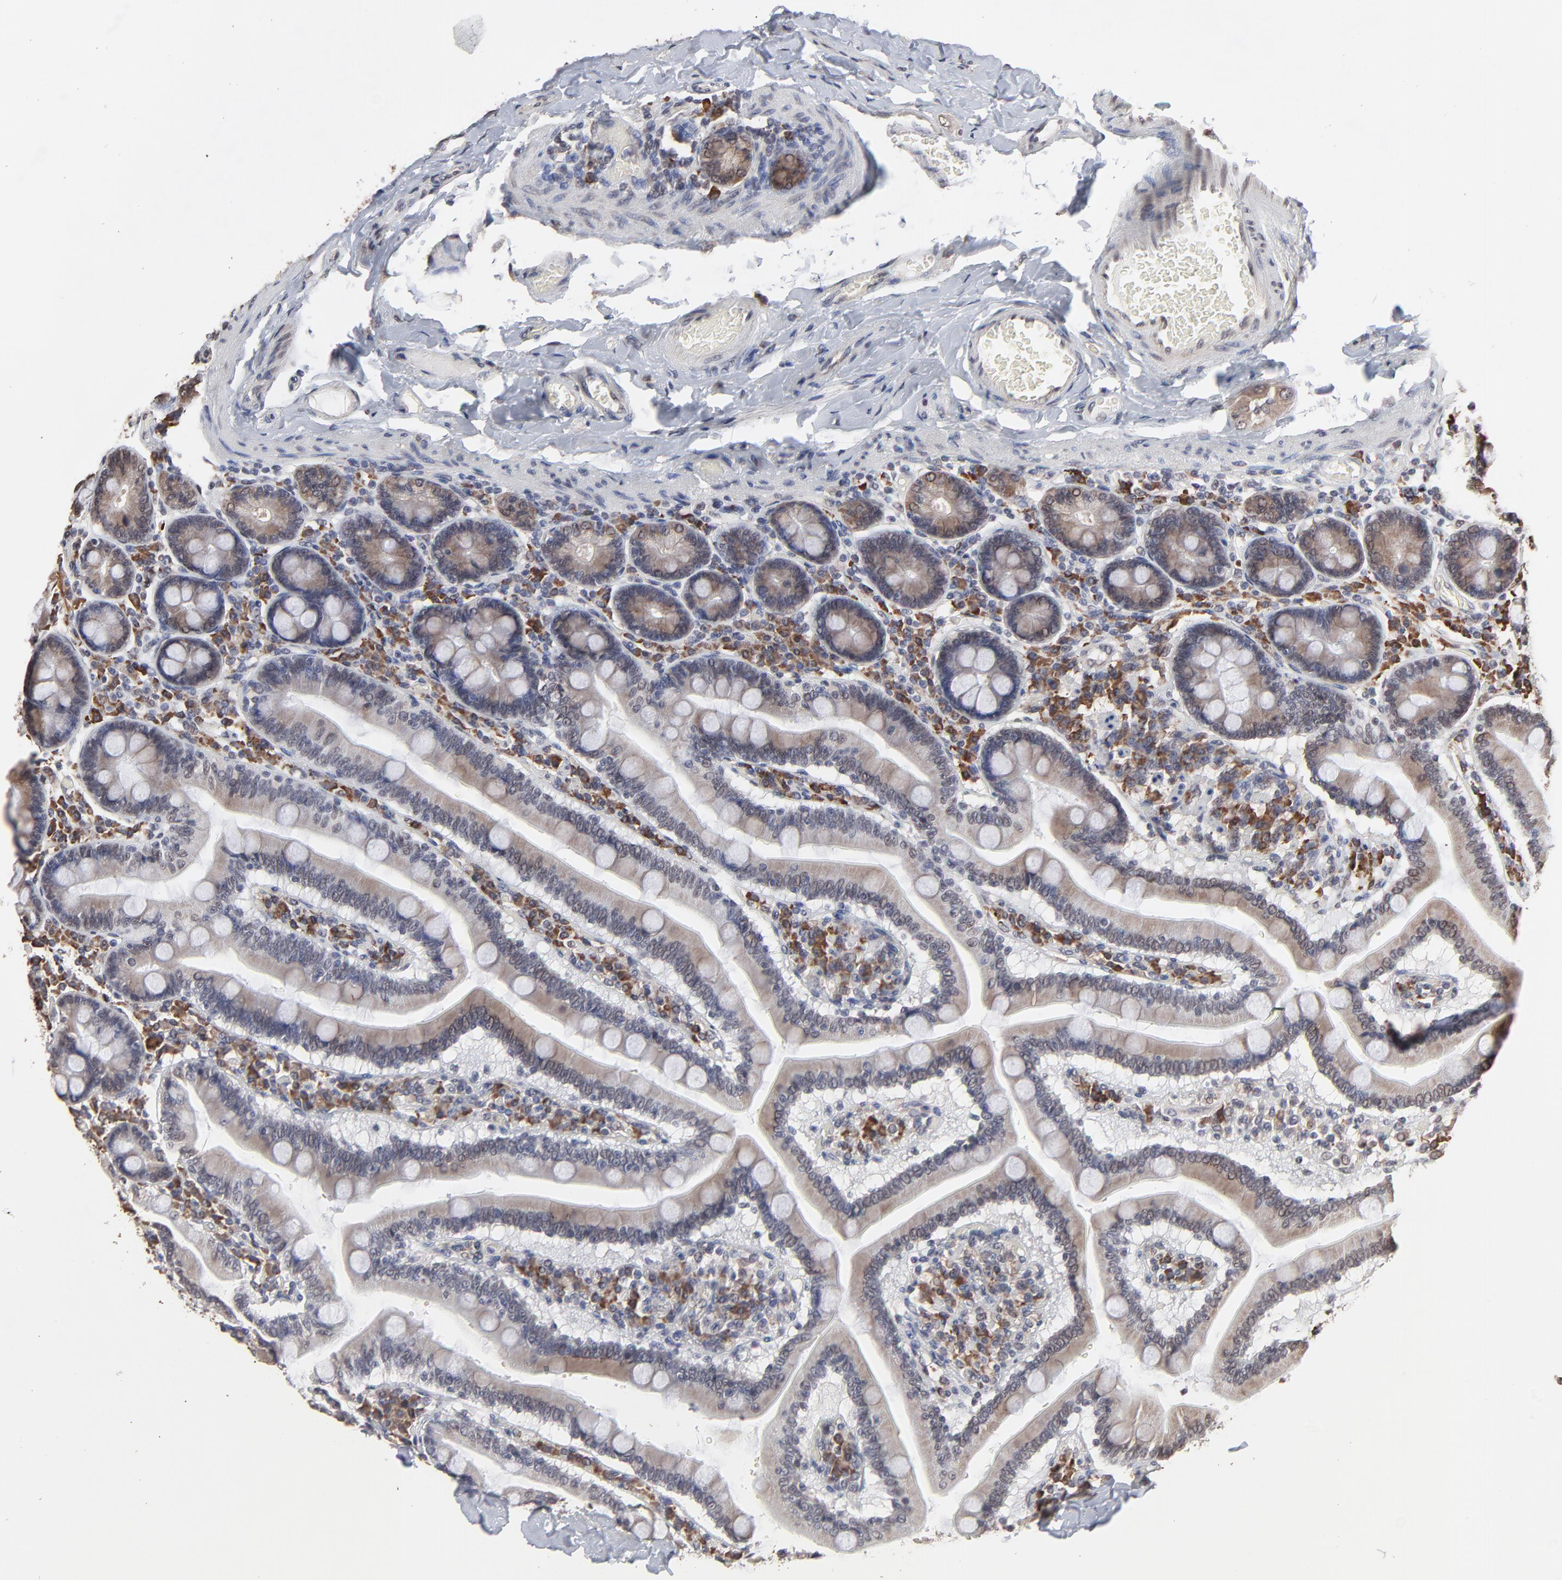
{"staining": {"intensity": "moderate", "quantity": "25%-75%", "location": "cytoplasmic/membranous"}, "tissue": "duodenum", "cell_type": "Glandular cells", "image_type": "normal", "snomed": [{"axis": "morphology", "description": "Normal tissue, NOS"}, {"axis": "topography", "description": "Duodenum"}], "caption": "IHC histopathology image of benign duodenum stained for a protein (brown), which exhibits medium levels of moderate cytoplasmic/membranous expression in approximately 25%-75% of glandular cells.", "gene": "CHM", "patient": {"sex": "male", "age": 66}}